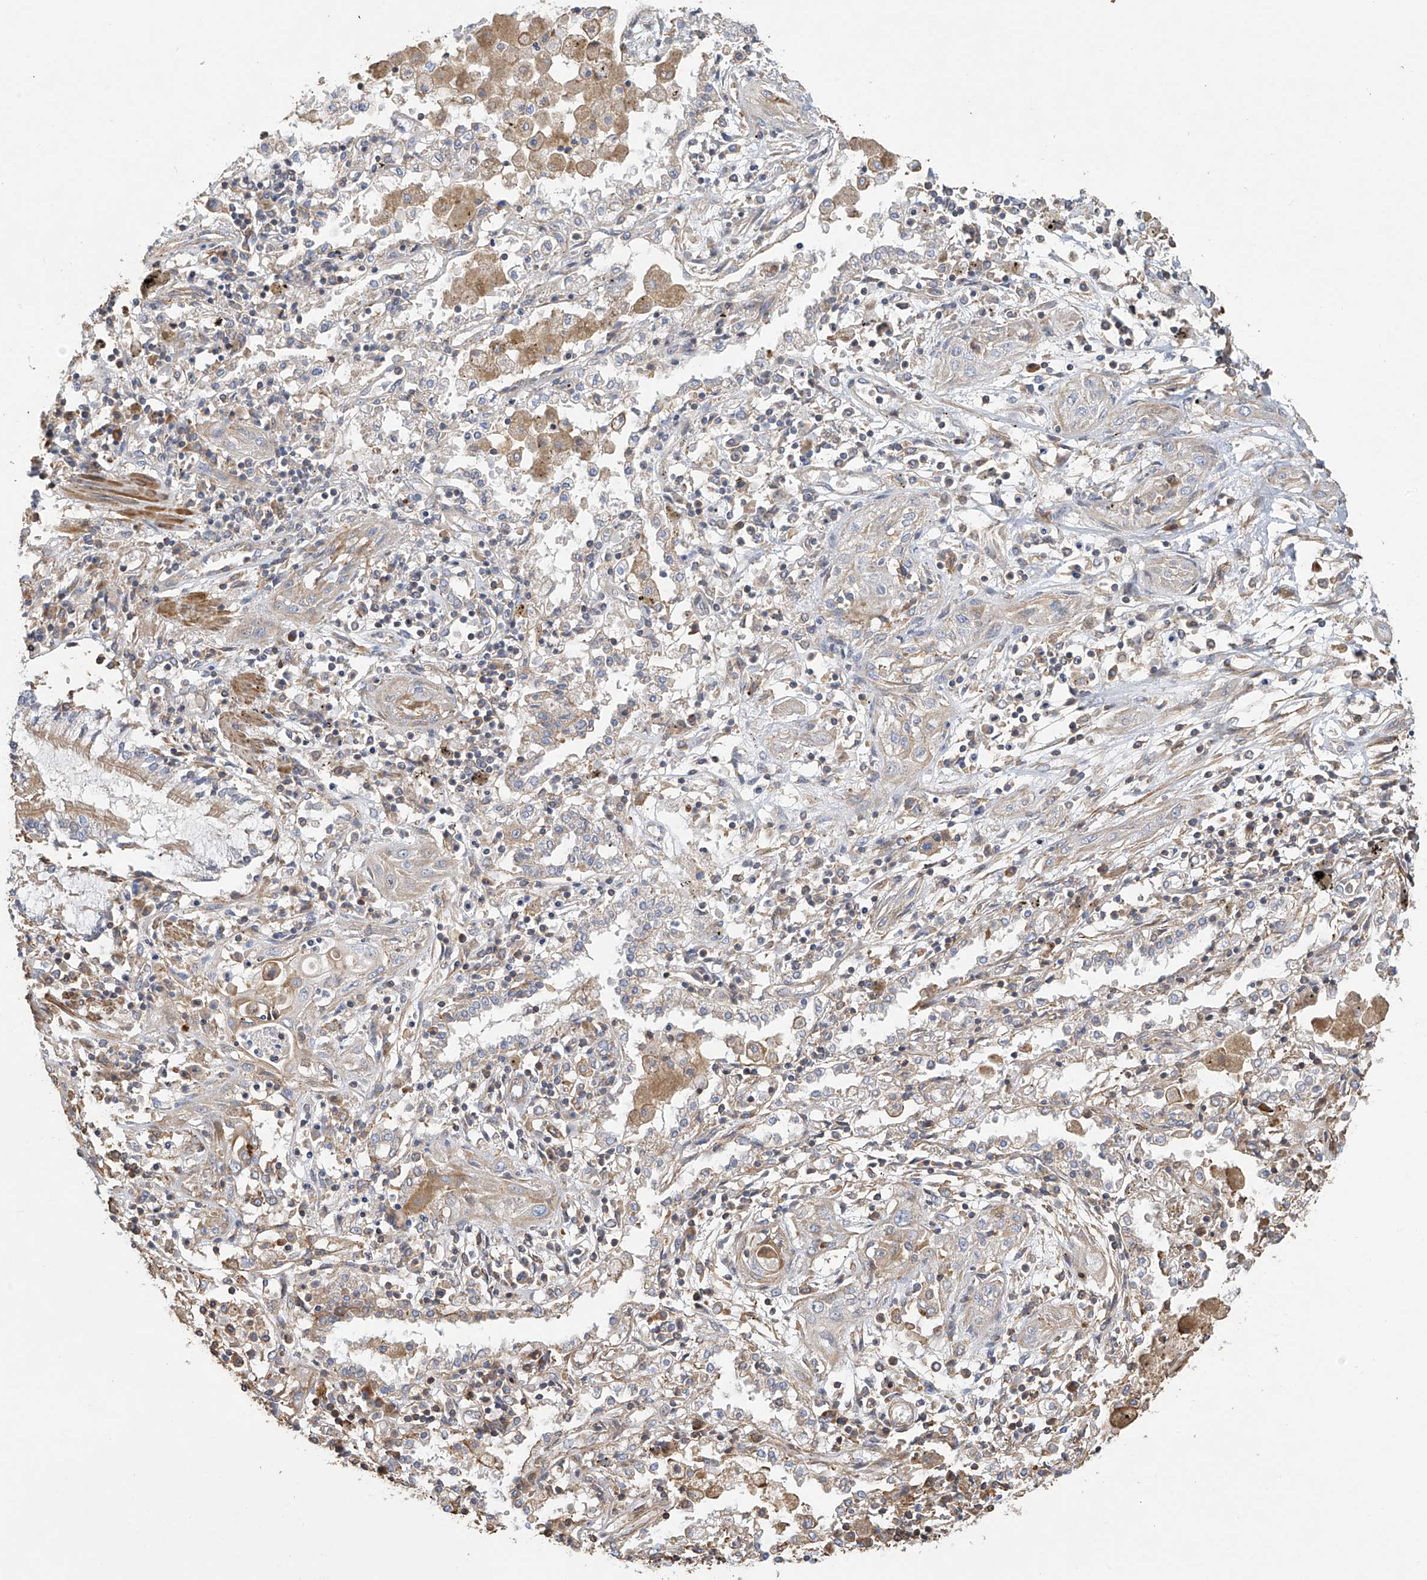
{"staining": {"intensity": "weak", "quantity": "<25%", "location": "cytoplasmic/membranous"}, "tissue": "lung cancer", "cell_type": "Tumor cells", "image_type": "cancer", "snomed": [{"axis": "morphology", "description": "Squamous cell carcinoma, NOS"}, {"axis": "topography", "description": "Lung"}], "caption": "This is an IHC photomicrograph of lung cancer. There is no positivity in tumor cells.", "gene": "SLC43A3", "patient": {"sex": "female", "age": 47}}